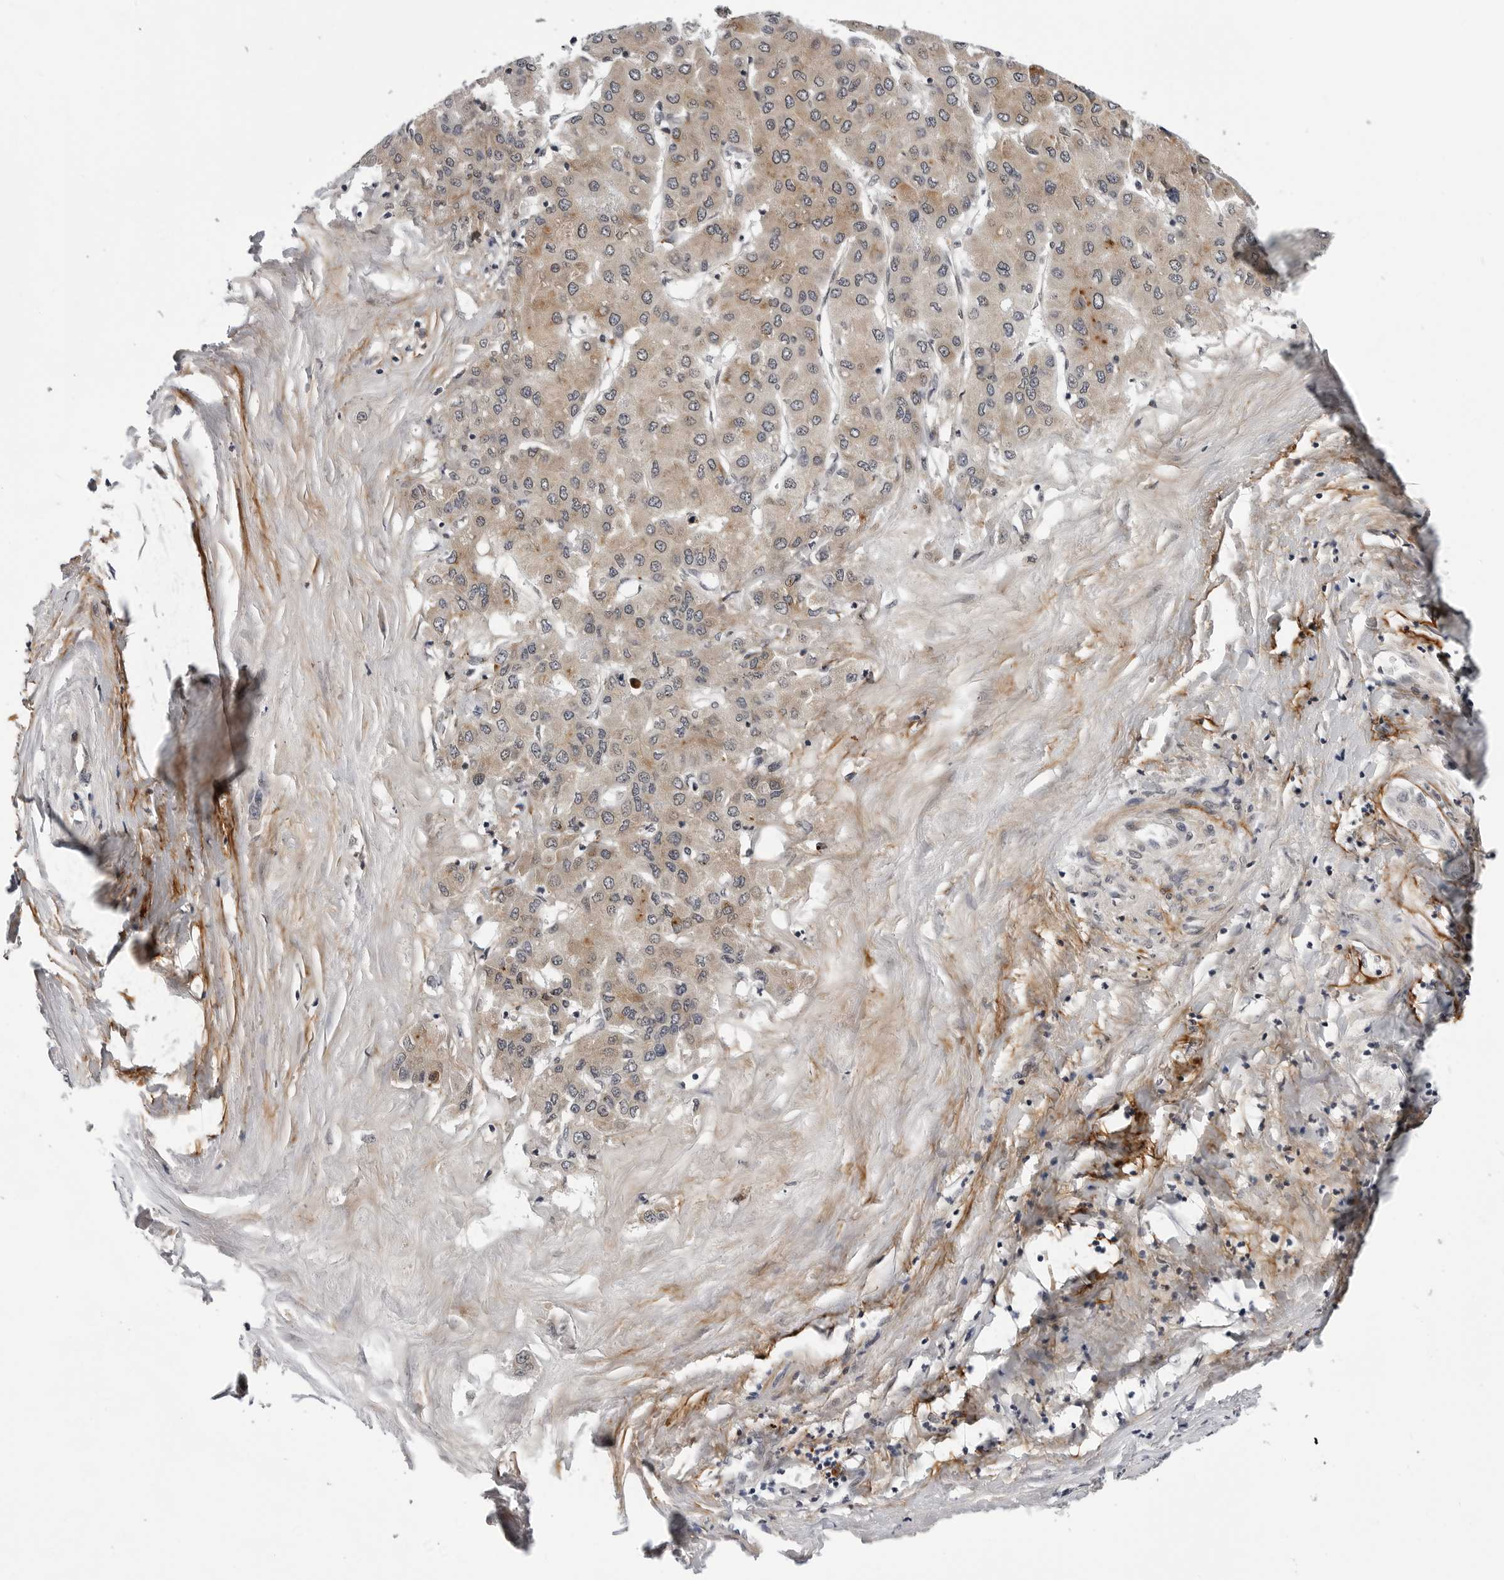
{"staining": {"intensity": "weak", "quantity": ">75%", "location": "cytoplasmic/membranous"}, "tissue": "liver cancer", "cell_type": "Tumor cells", "image_type": "cancer", "snomed": [{"axis": "morphology", "description": "Carcinoma, Hepatocellular, NOS"}, {"axis": "topography", "description": "Liver"}], "caption": "There is low levels of weak cytoplasmic/membranous positivity in tumor cells of liver cancer, as demonstrated by immunohistochemical staining (brown color).", "gene": "KIAA1614", "patient": {"sex": "male", "age": 65}}